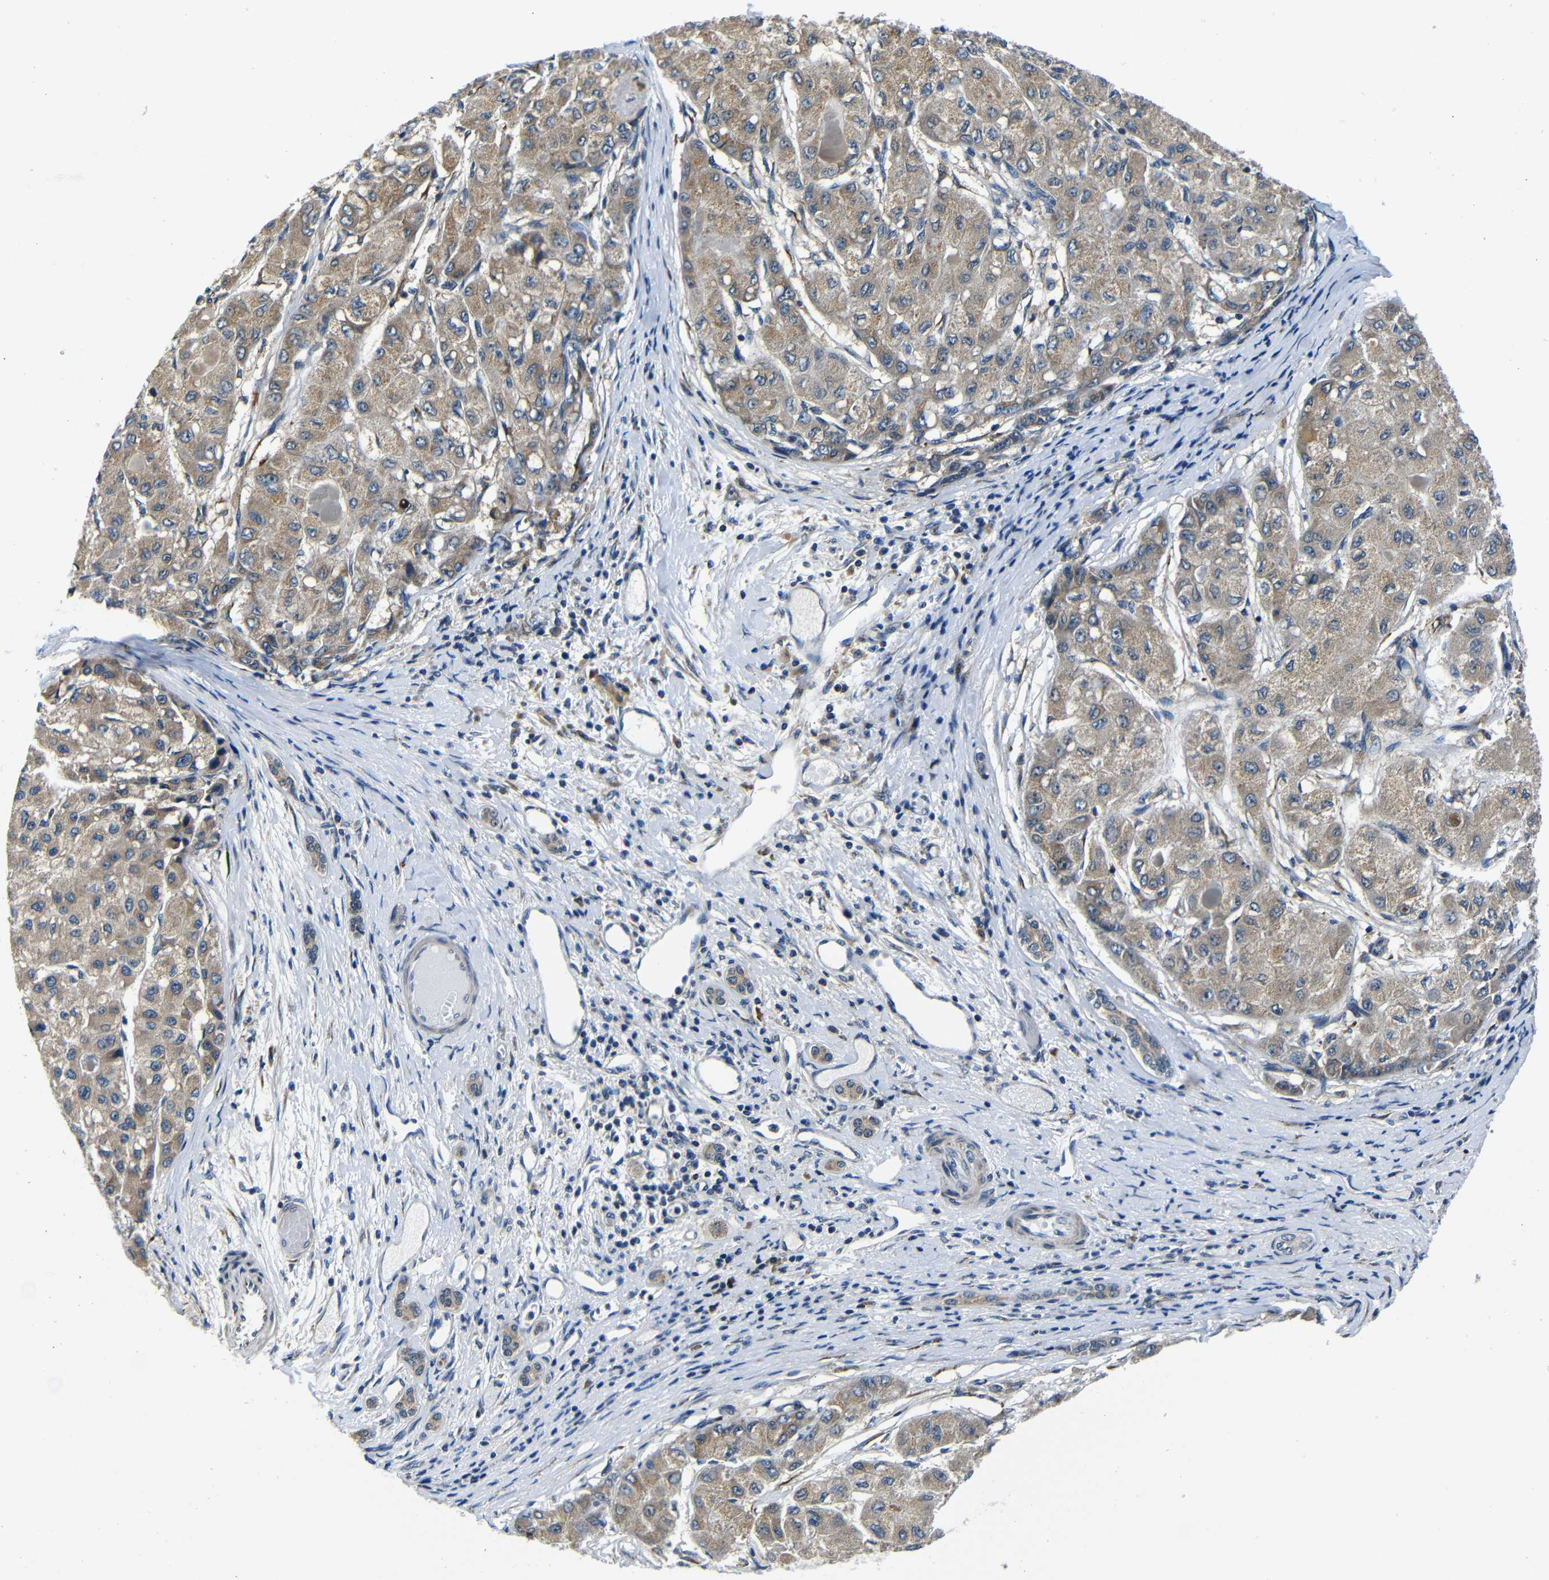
{"staining": {"intensity": "moderate", "quantity": ">75%", "location": "cytoplasmic/membranous"}, "tissue": "liver cancer", "cell_type": "Tumor cells", "image_type": "cancer", "snomed": [{"axis": "morphology", "description": "Carcinoma, Hepatocellular, NOS"}, {"axis": "topography", "description": "Liver"}], "caption": "IHC (DAB (3,3'-diaminobenzidine)) staining of liver cancer demonstrates moderate cytoplasmic/membranous protein positivity in approximately >75% of tumor cells.", "gene": "FKBP14", "patient": {"sex": "male", "age": 80}}